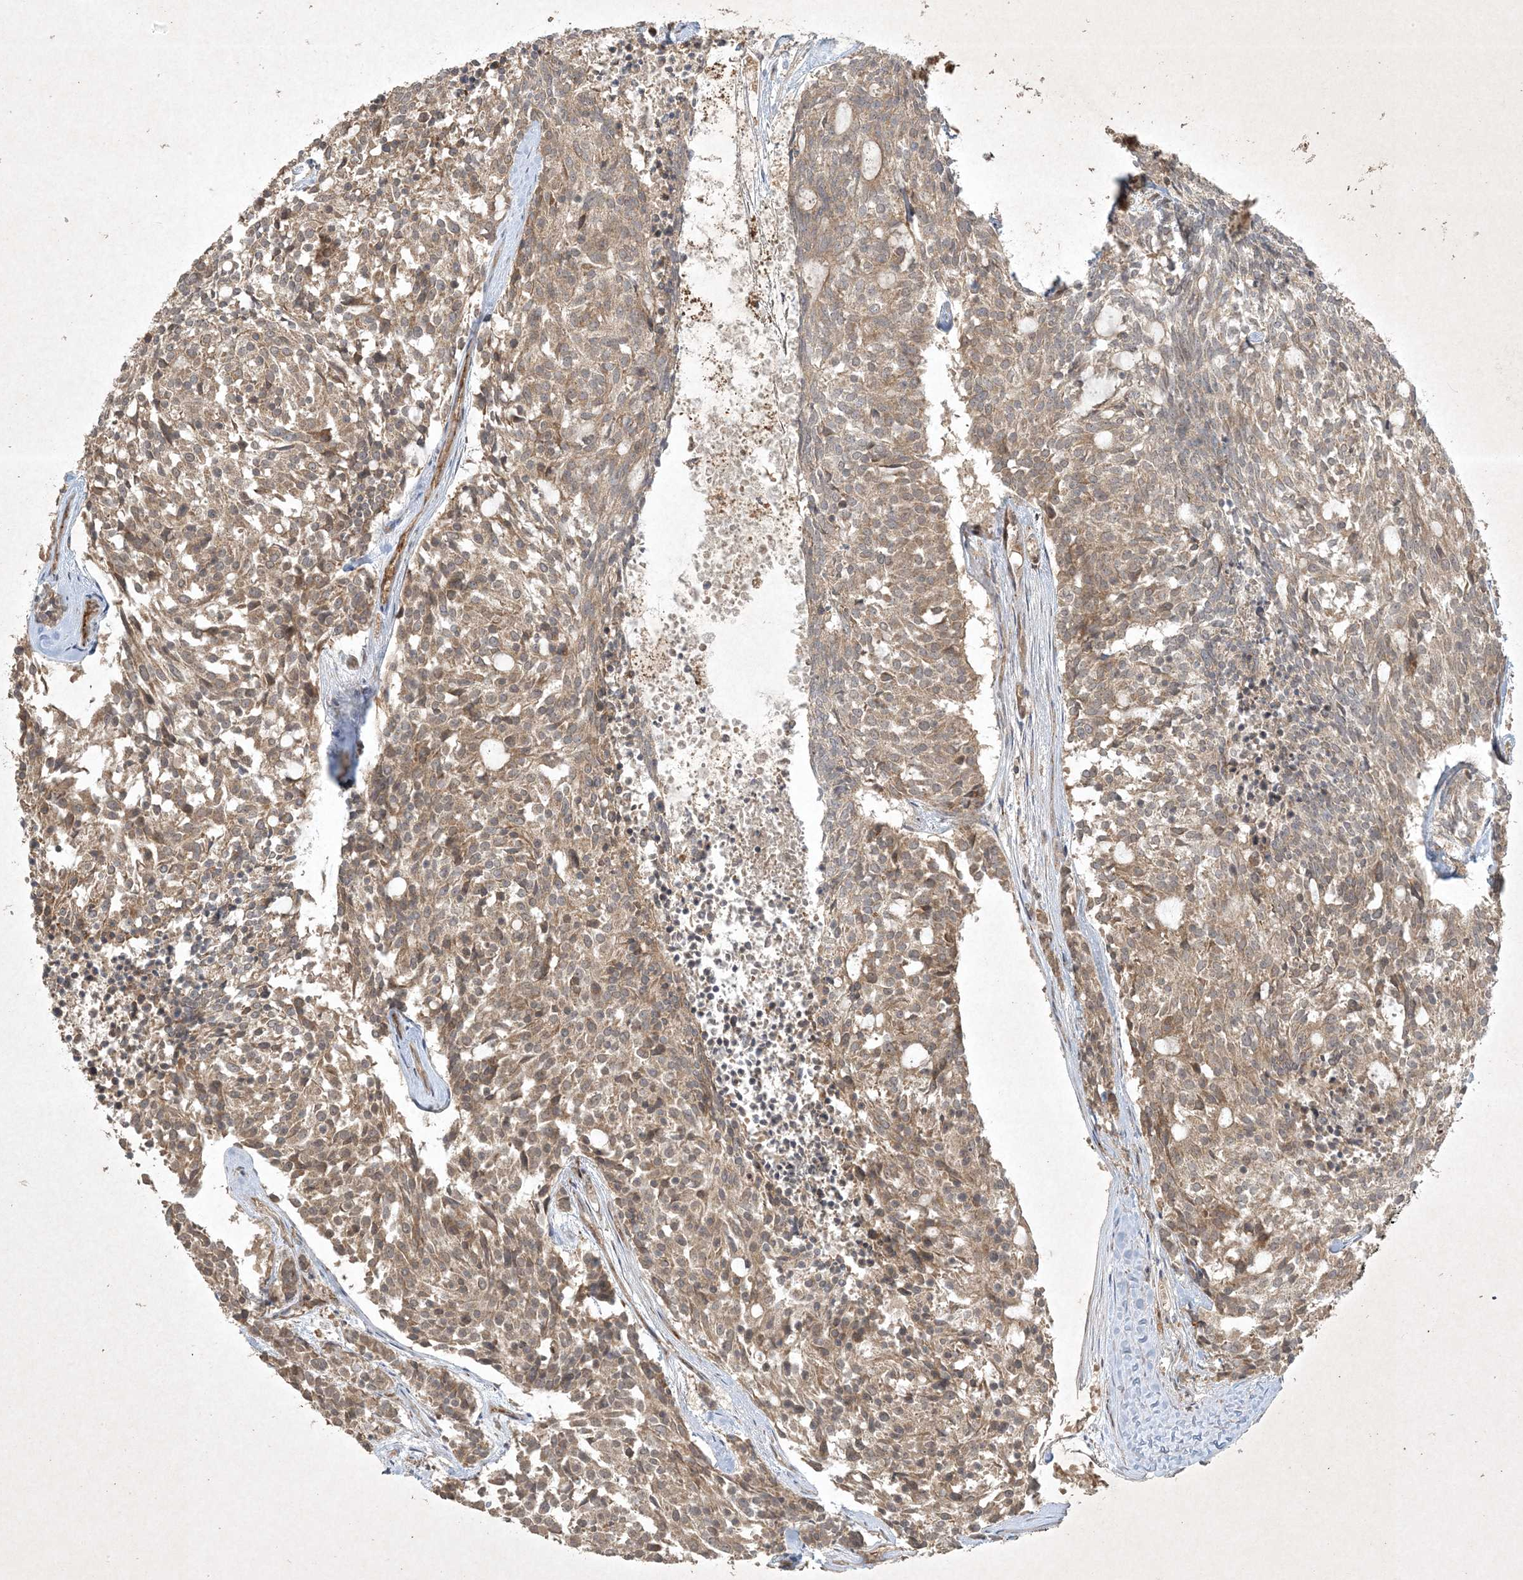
{"staining": {"intensity": "moderate", "quantity": ">75%", "location": "cytoplasmic/membranous"}, "tissue": "carcinoid", "cell_type": "Tumor cells", "image_type": "cancer", "snomed": [{"axis": "morphology", "description": "Carcinoid, malignant, NOS"}, {"axis": "topography", "description": "Pancreas"}], "caption": "Tumor cells show medium levels of moderate cytoplasmic/membranous expression in about >75% of cells in human malignant carcinoid.", "gene": "NRBP2", "patient": {"sex": "female", "age": 54}}